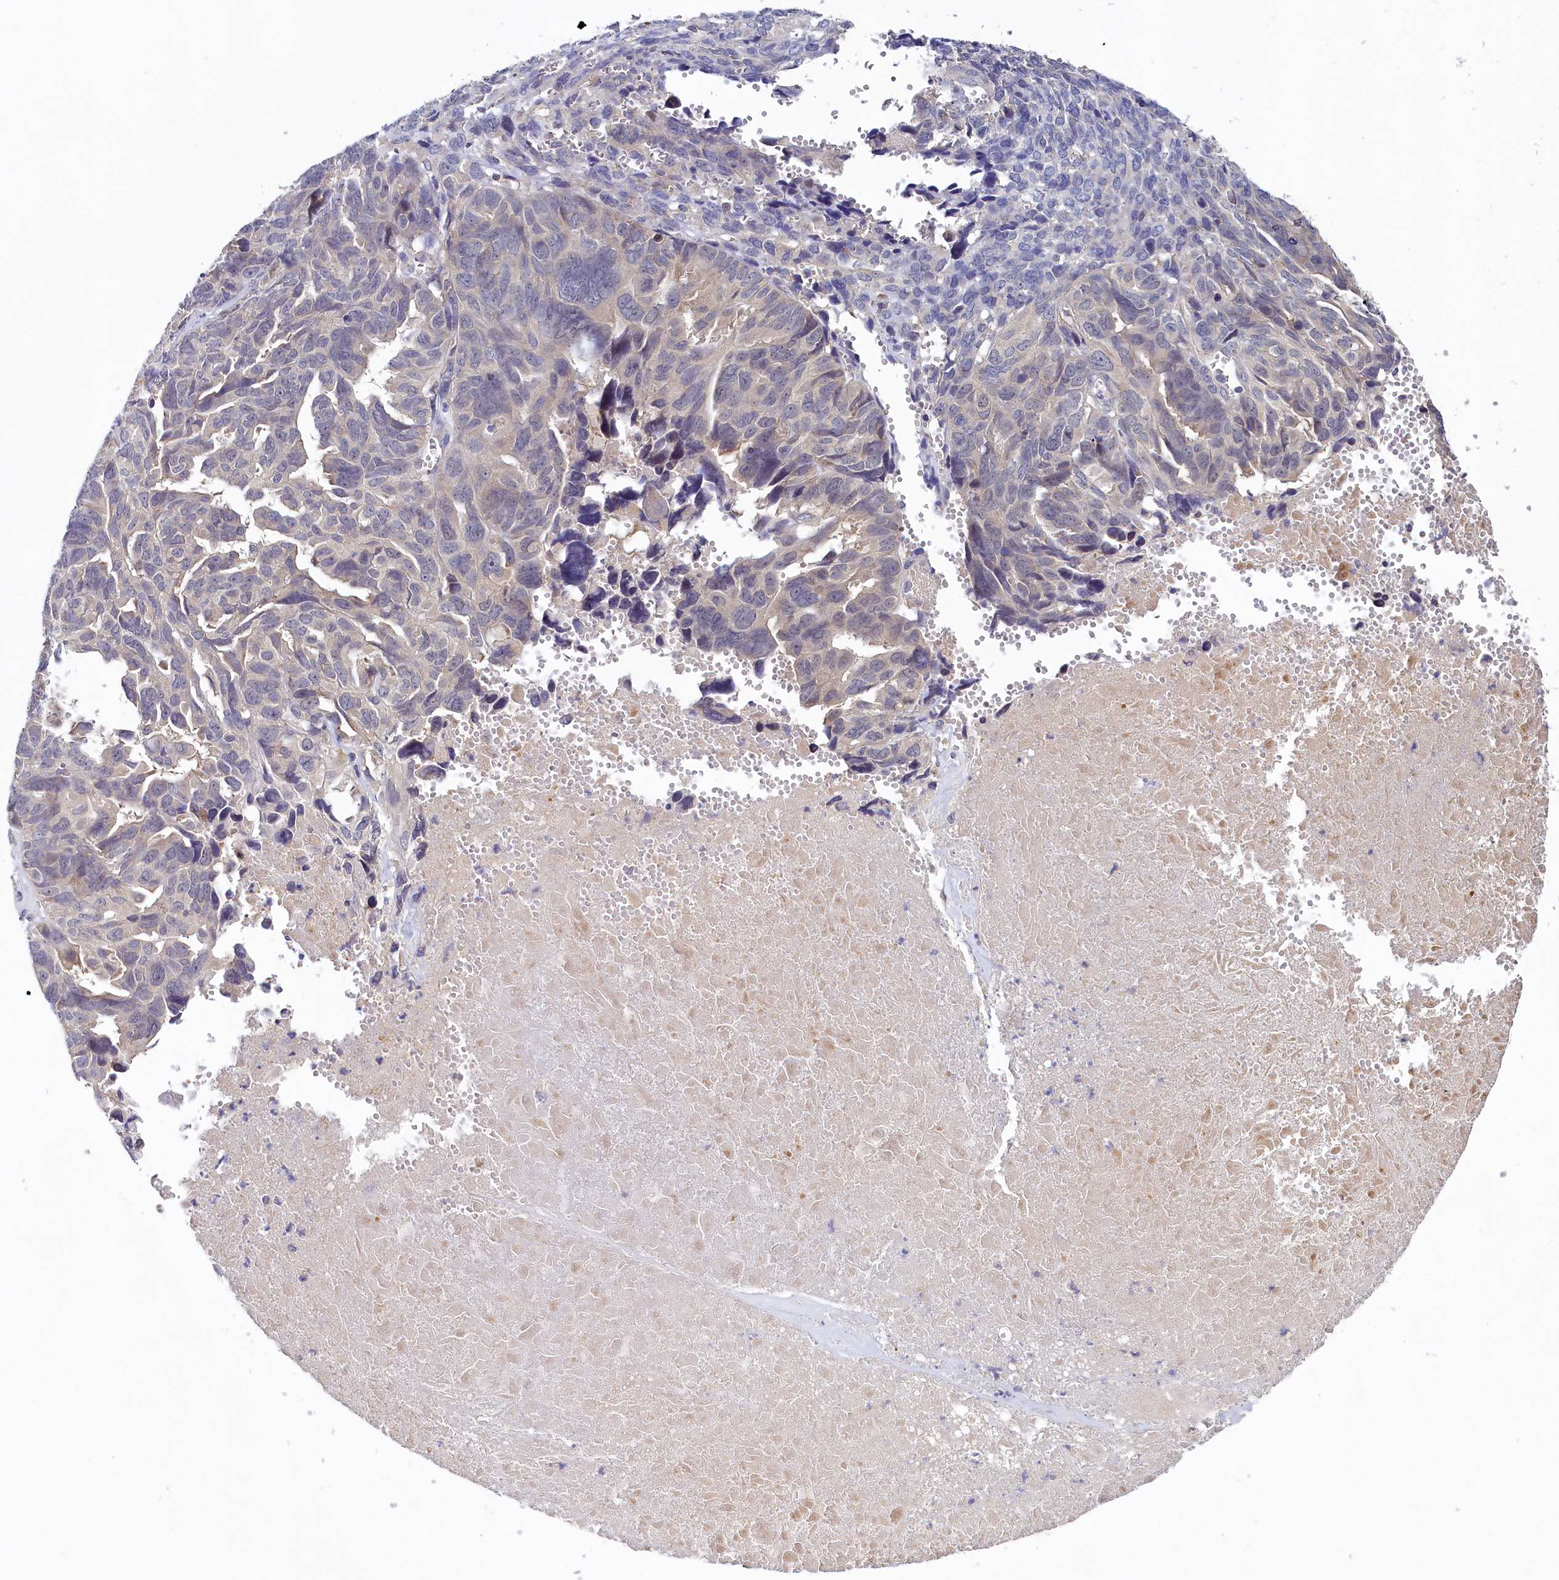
{"staining": {"intensity": "negative", "quantity": "none", "location": "none"}, "tissue": "ovarian cancer", "cell_type": "Tumor cells", "image_type": "cancer", "snomed": [{"axis": "morphology", "description": "Cystadenocarcinoma, serous, NOS"}, {"axis": "topography", "description": "Ovary"}], "caption": "Image shows no significant protein staining in tumor cells of ovarian cancer (serous cystadenocarcinoma). (Brightfield microscopy of DAB immunohistochemistry (IHC) at high magnification).", "gene": "SPINK9", "patient": {"sex": "female", "age": 79}}